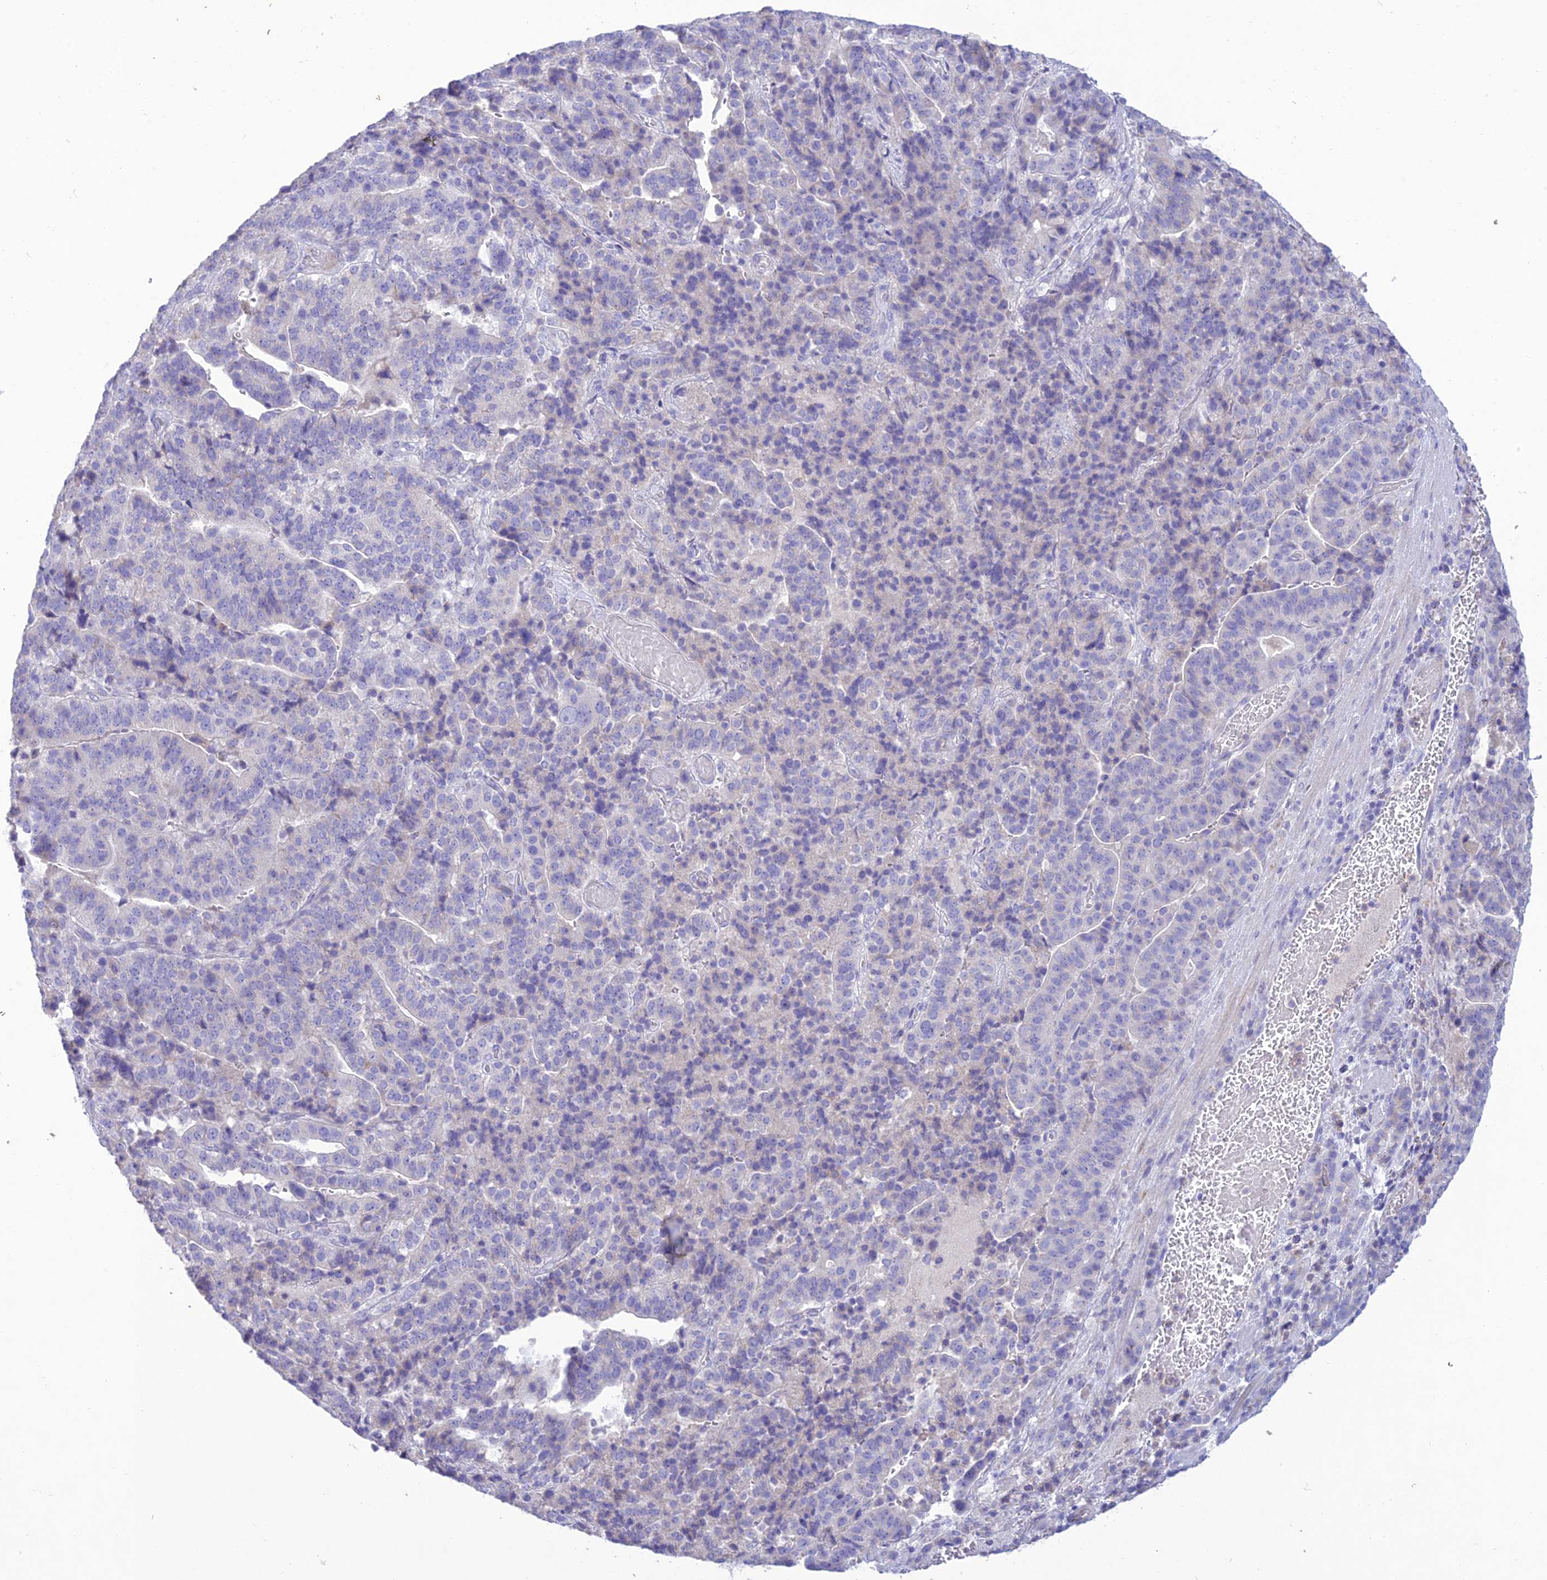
{"staining": {"intensity": "negative", "quantity": "none", "location": "none"}, "tissue": "stomach cancer", "cell_type": "Tumor cells", "image_type": "cancer", "snomed": [{"axis": "morphology", "description": "Adenocarcinoma, NOS"}, {"axis": "topography", "description": "Stomach"}], "caption": "The immunohistochemistry (IHC) histopathology image has no significant expression in tumor cells of stomach cancer tissue.", "gene": "SLC13A5", "patient": {"sex": "male", "age": 48}}